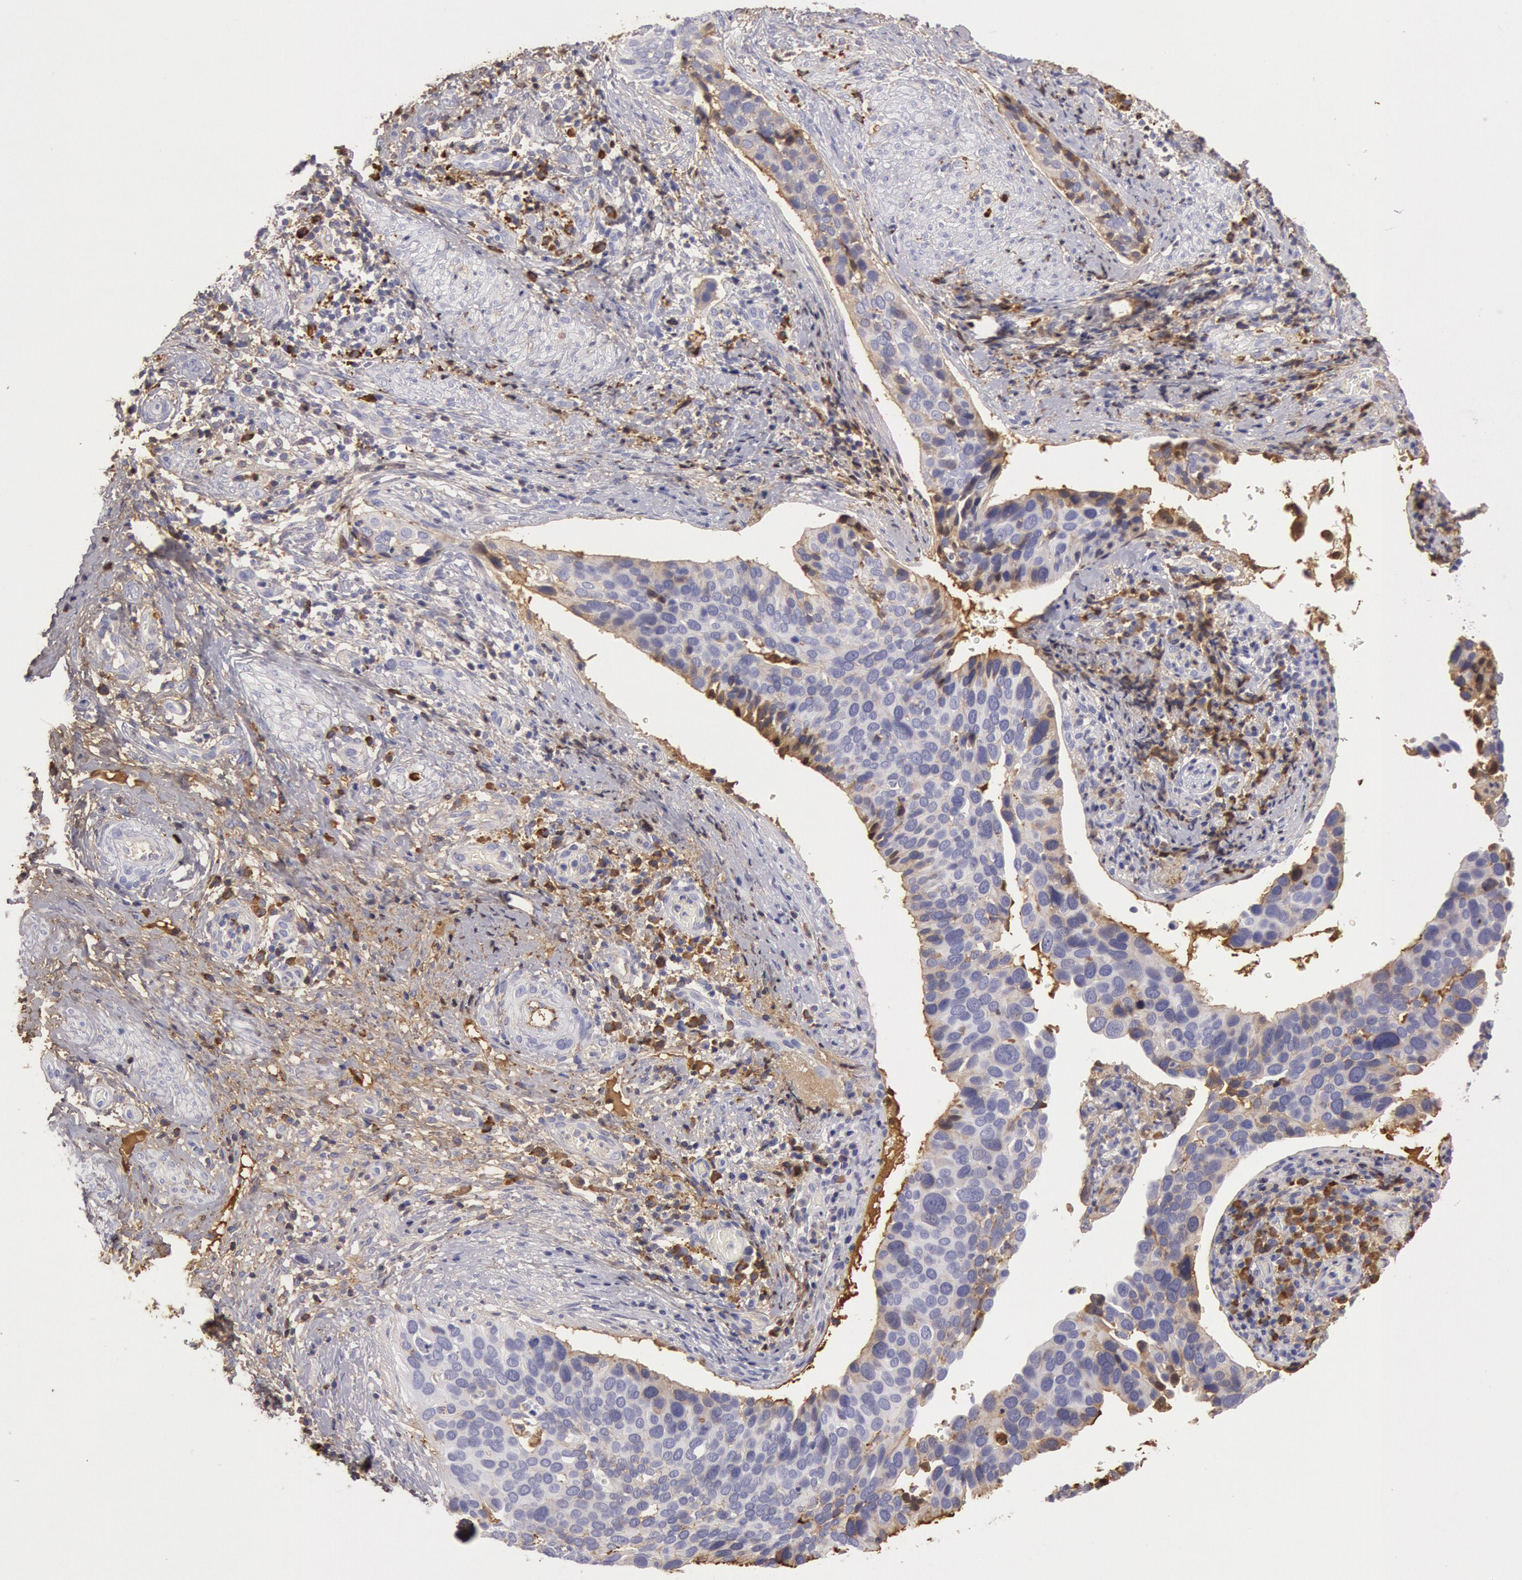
{"staining": {"intensity": "moderate", "quantity": "<25%", "location": "cytoplasmic/membranous"}, "tissue": "cervical cancer", "cell_type": "Tumor cells", "image_type": "cancer", "snomed": [{"axis": "morphology", "description": "Squamous cell carcinoma, NOS"}, {"axis": "topography", "description": "Cervix"}], "caption": "A histopathology image of cervical cancer stained for a protein shows moderate cytoplasmic/membranous brown staining in tumor cells.", "gene": "IGHG1", "patient": {"sex": "female", "age": 31}}